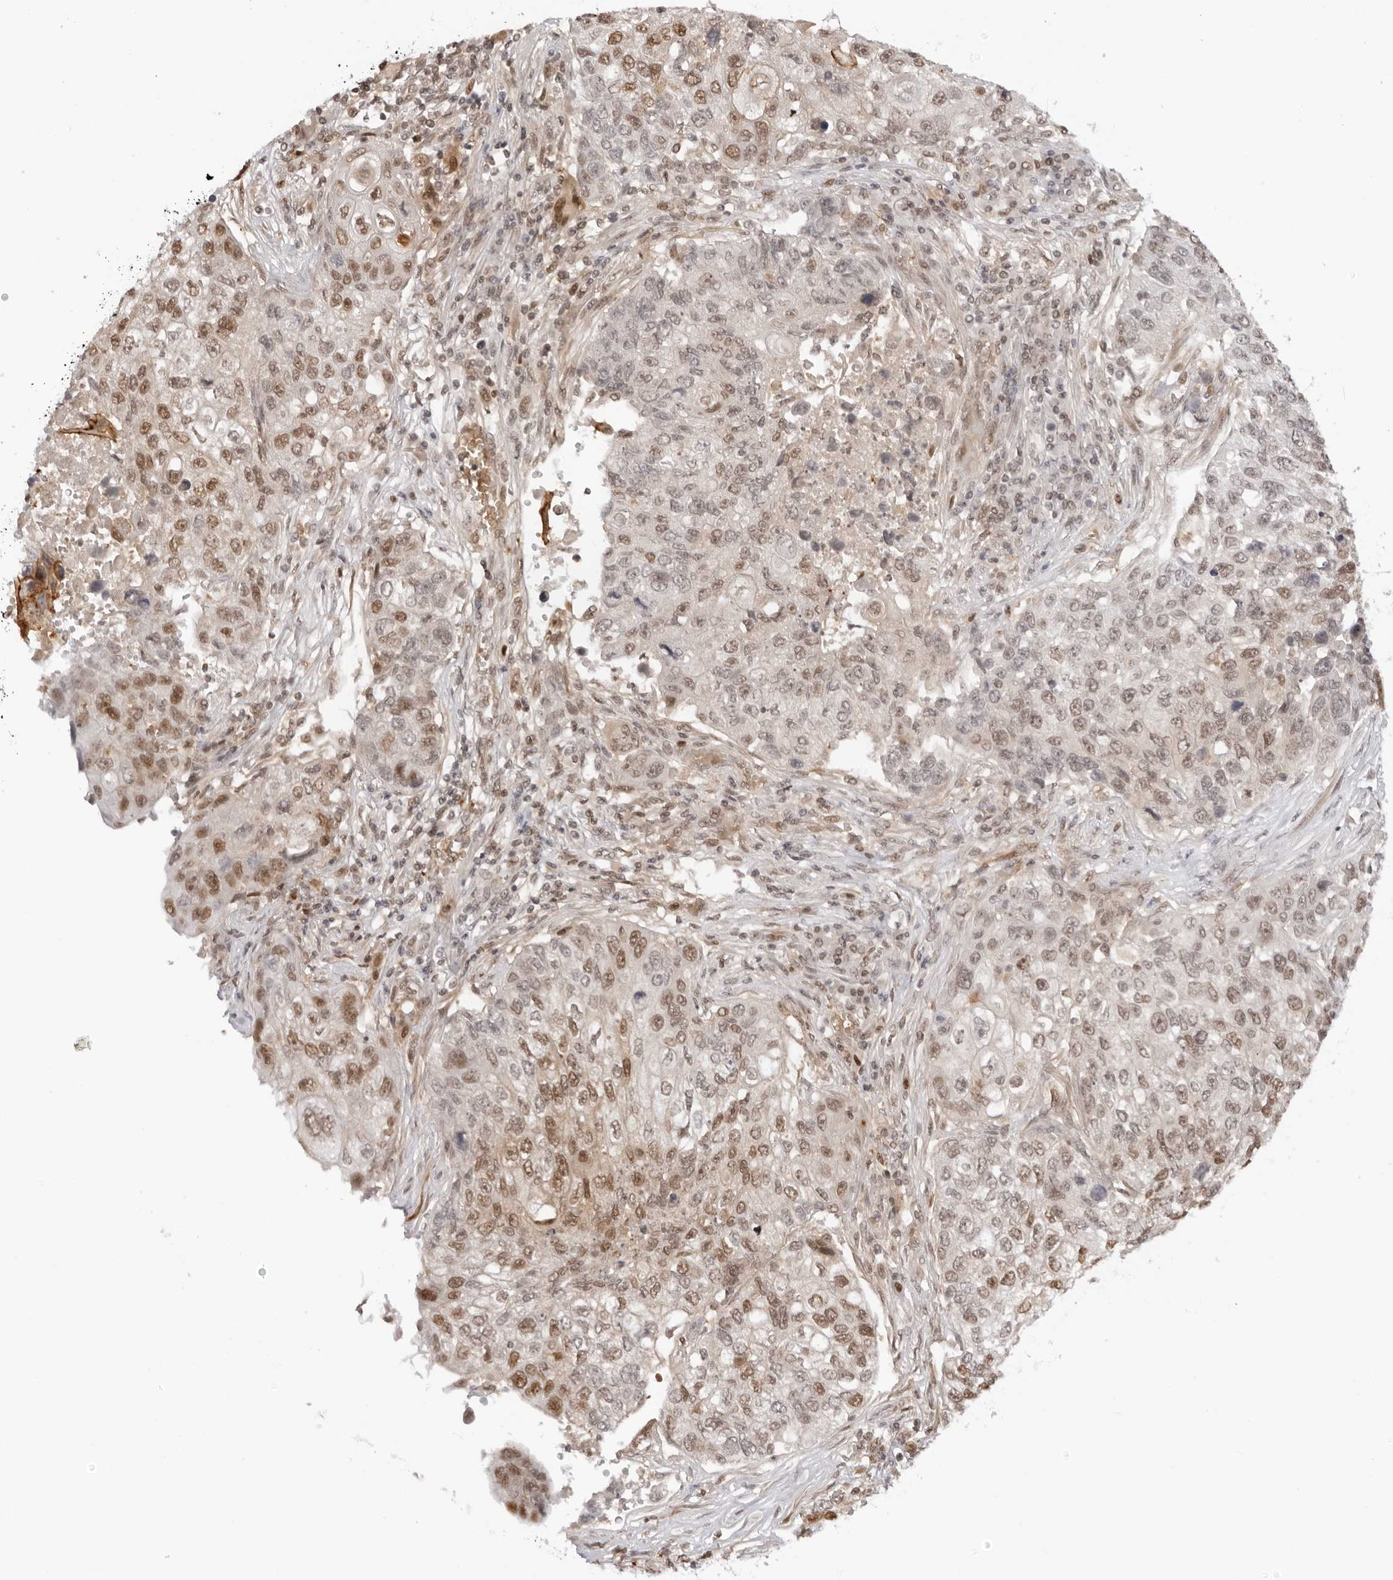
{"staining": {"intensity": "moderate", "quantity": "25%-75%", "location": "nuclear"}, "tissue": "lung cancer", "cell_type": "Tumor cells", "image_type": "cancer", "snomed": [{"axis": "morphology", "description": "Squamous cell carcinoma, NOS"}, {"axis": "topography", "description": "Lung"}], "caption": "Immunohistochemical staining of human lung squamous cell carcinoma exhibits medium levels of moderate nuclear positivity in about 25%-75% of tumor cells.", "gene": "RNF146", "patient": {"sex": "male", "age": 61}}